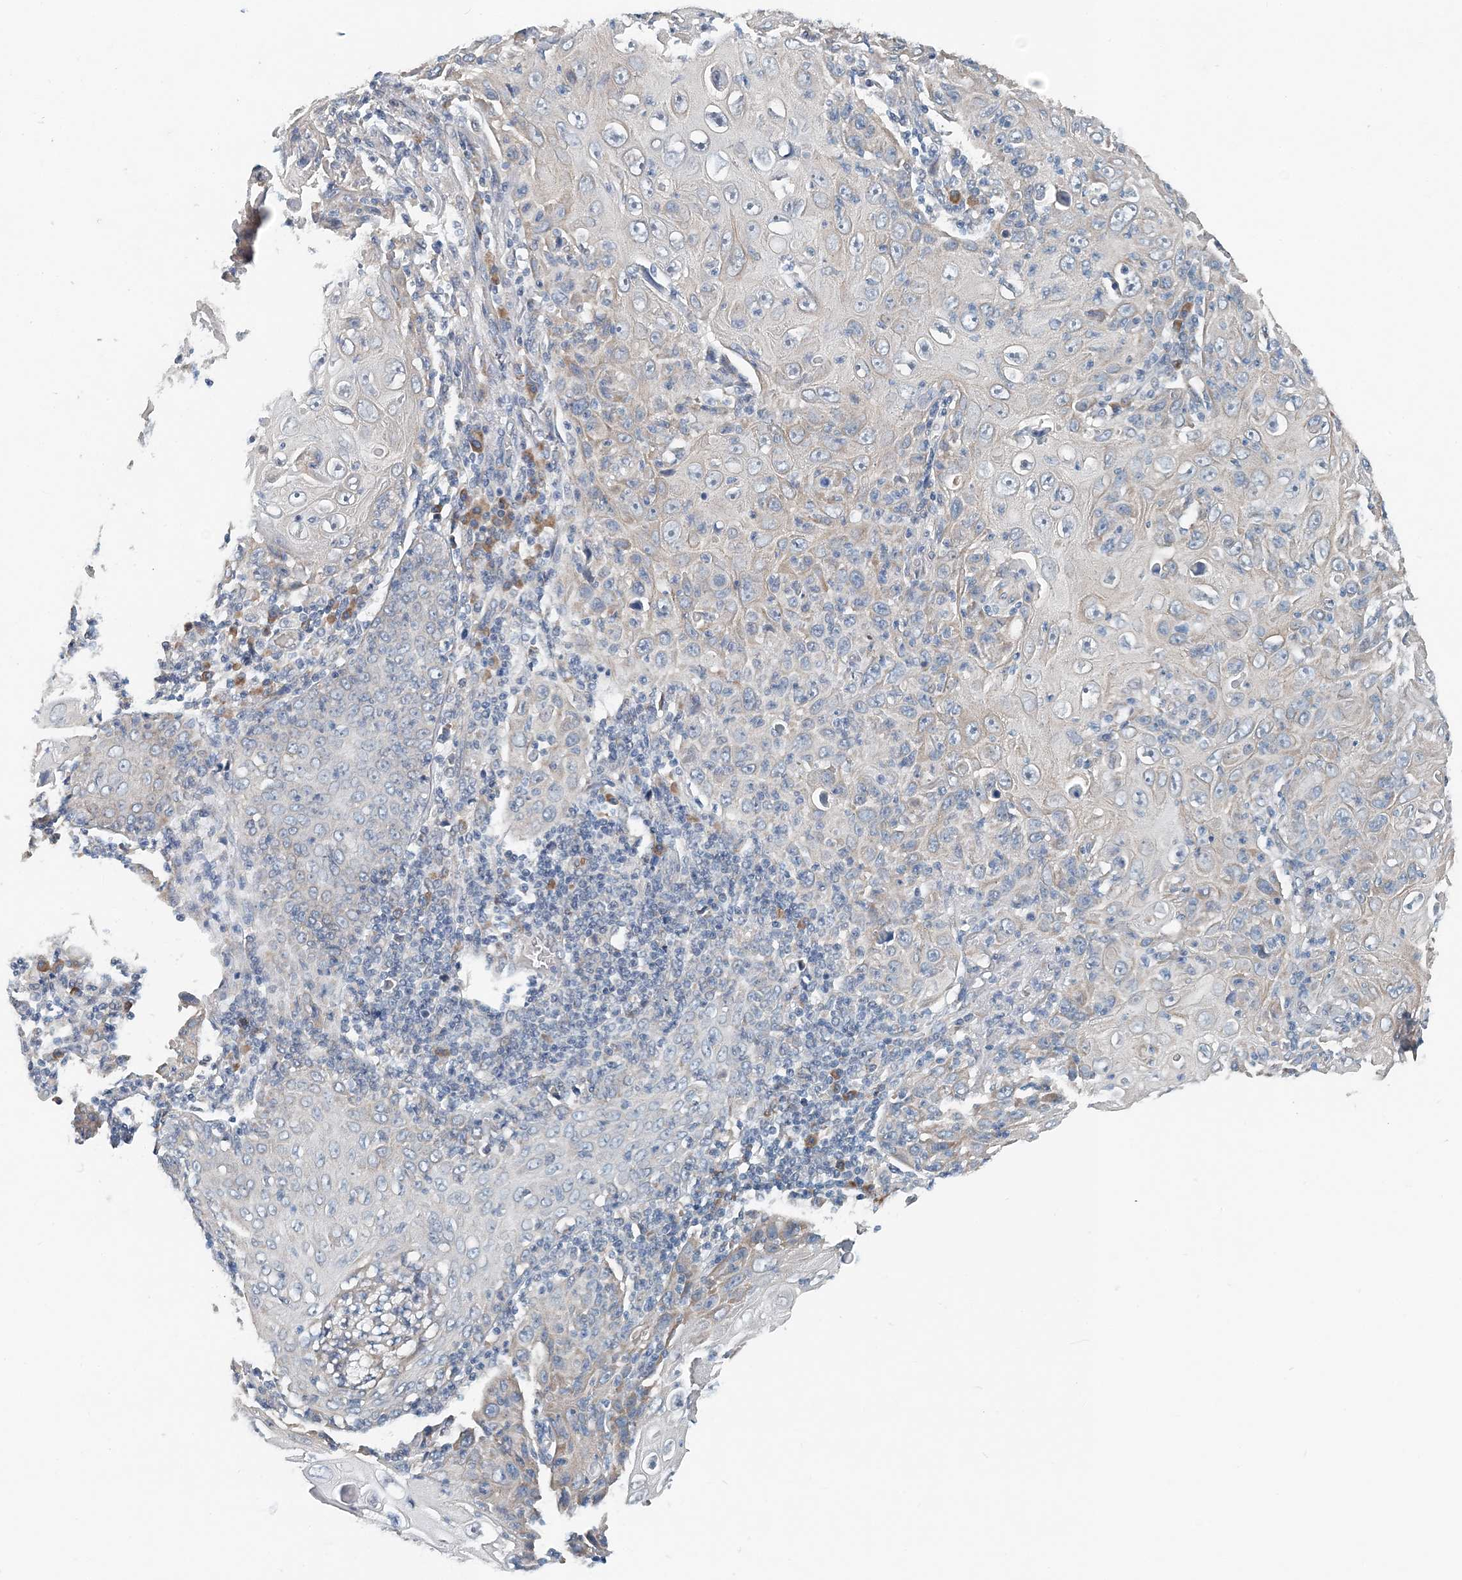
{"staining": {"intensity": "negative", "quantity": "none", "location": "none"}, "tissue": "skin cancer", "cell_type": "Tumor cells", "image_type": "cancer", "snomed": [{"axis": "morphology", "description": "Squamous cell carcinoma, NOS"}, {"axis": "topography", "description": "Skin"}], "caption": "Tumor cells are negative for brown protein staining in skin cancer (squamous cell carcinoma).", "gene": "EEF1A2", "patient": {"sex": "female", "age": 88}}